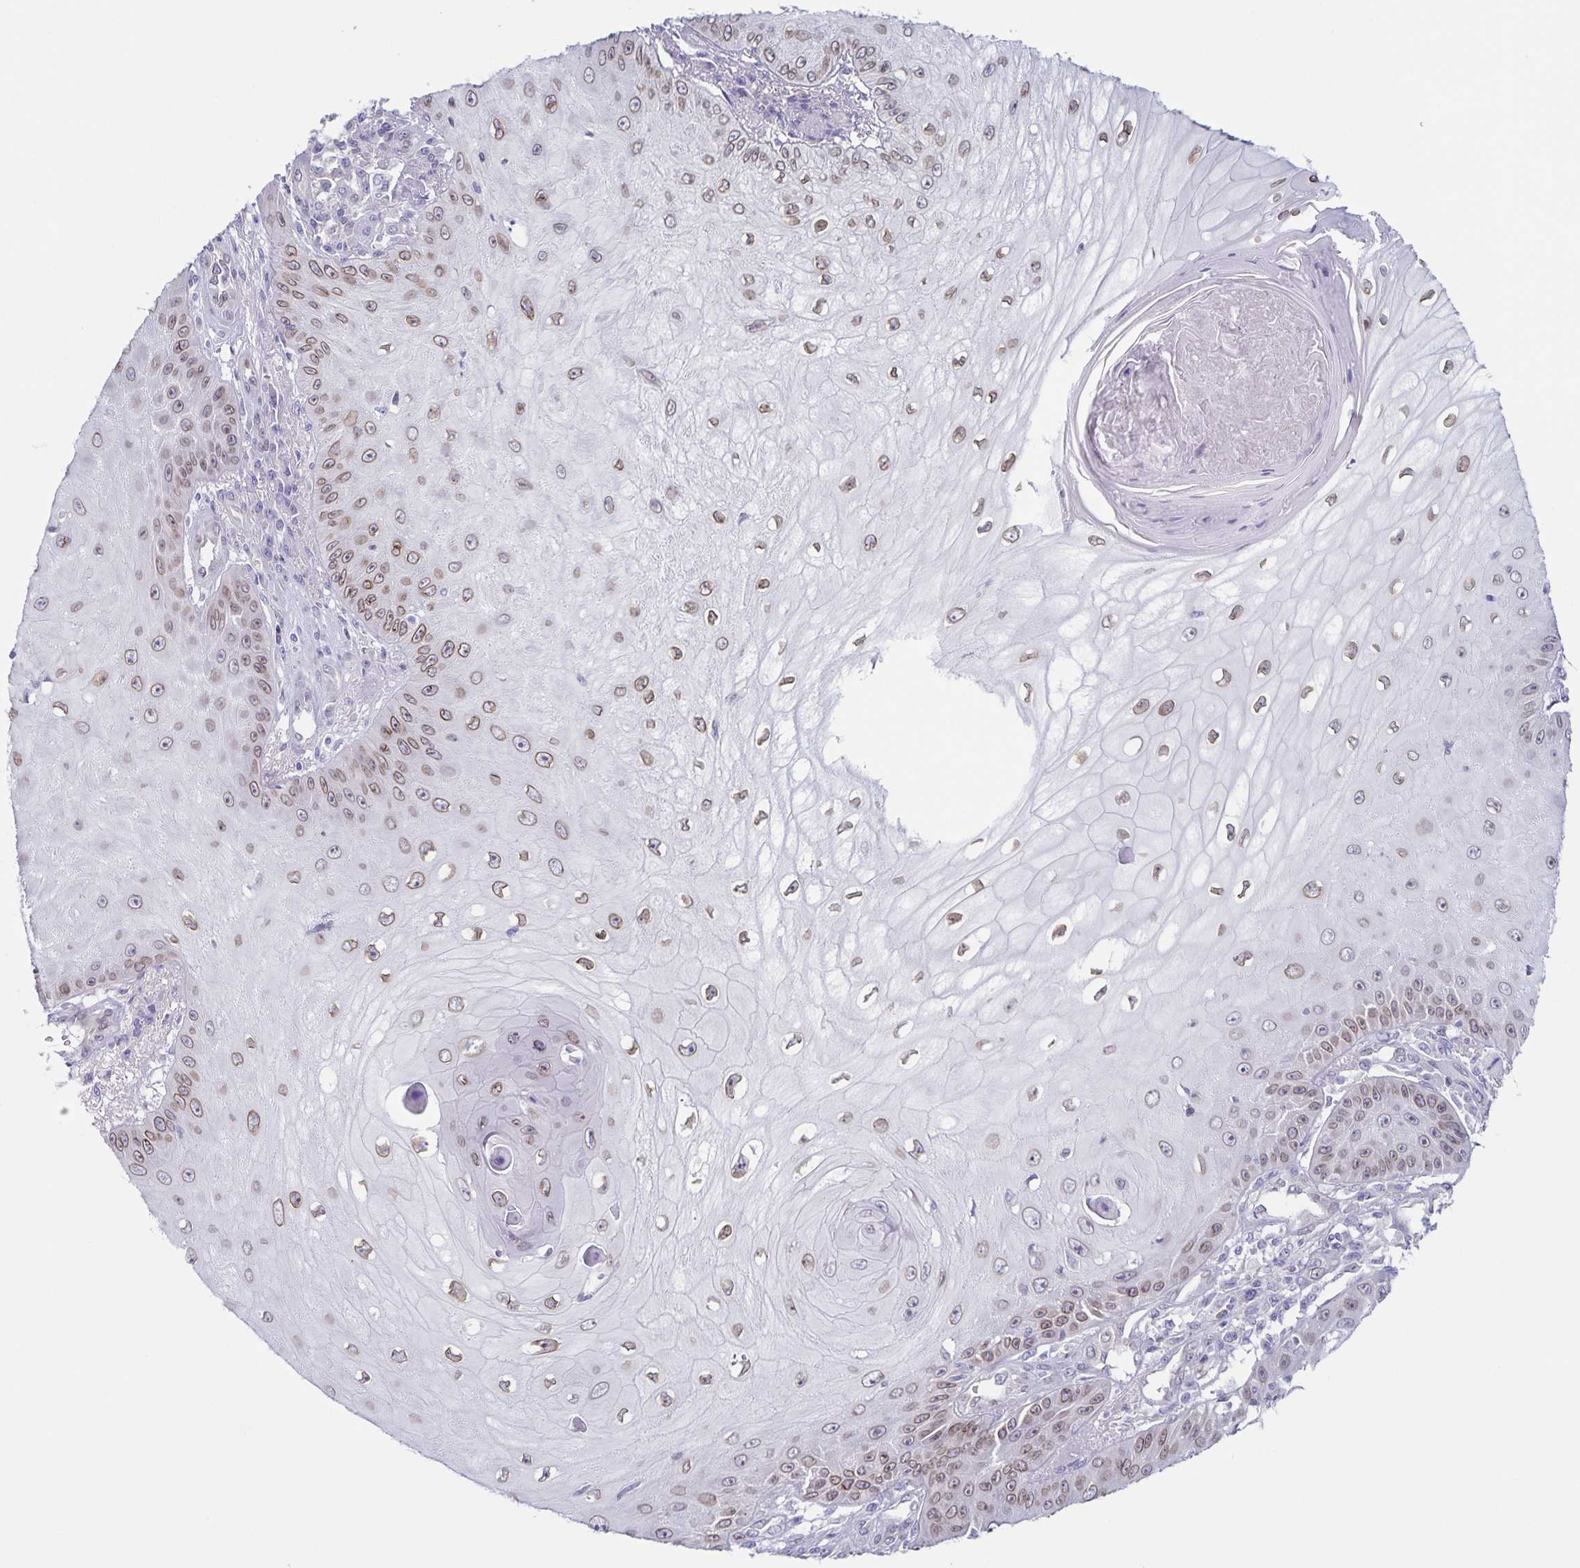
{"staining": {"intensity": "weak", "quantity": ">75%", "location": "cytoplasmic/membranous,nuclear"}, "tissue": "skin cancer", "cell_type": "Tumor cells", "image_type": "cancer", "snomed": [{"axis": "morphology", "description": "Squamous cell carcinoma, NOS"}, {"axis": "topography", "description": "Skin"}], "caption": "Protein staining by immunohistochemistry shows weak cytoplasmic/membranous and nuclear staining in approximately >75% of tumor cells in skin cancer (squamous cell carcinoma).", "gene": "SYNE2", "patient": {"sex": "male", "age": 70}}